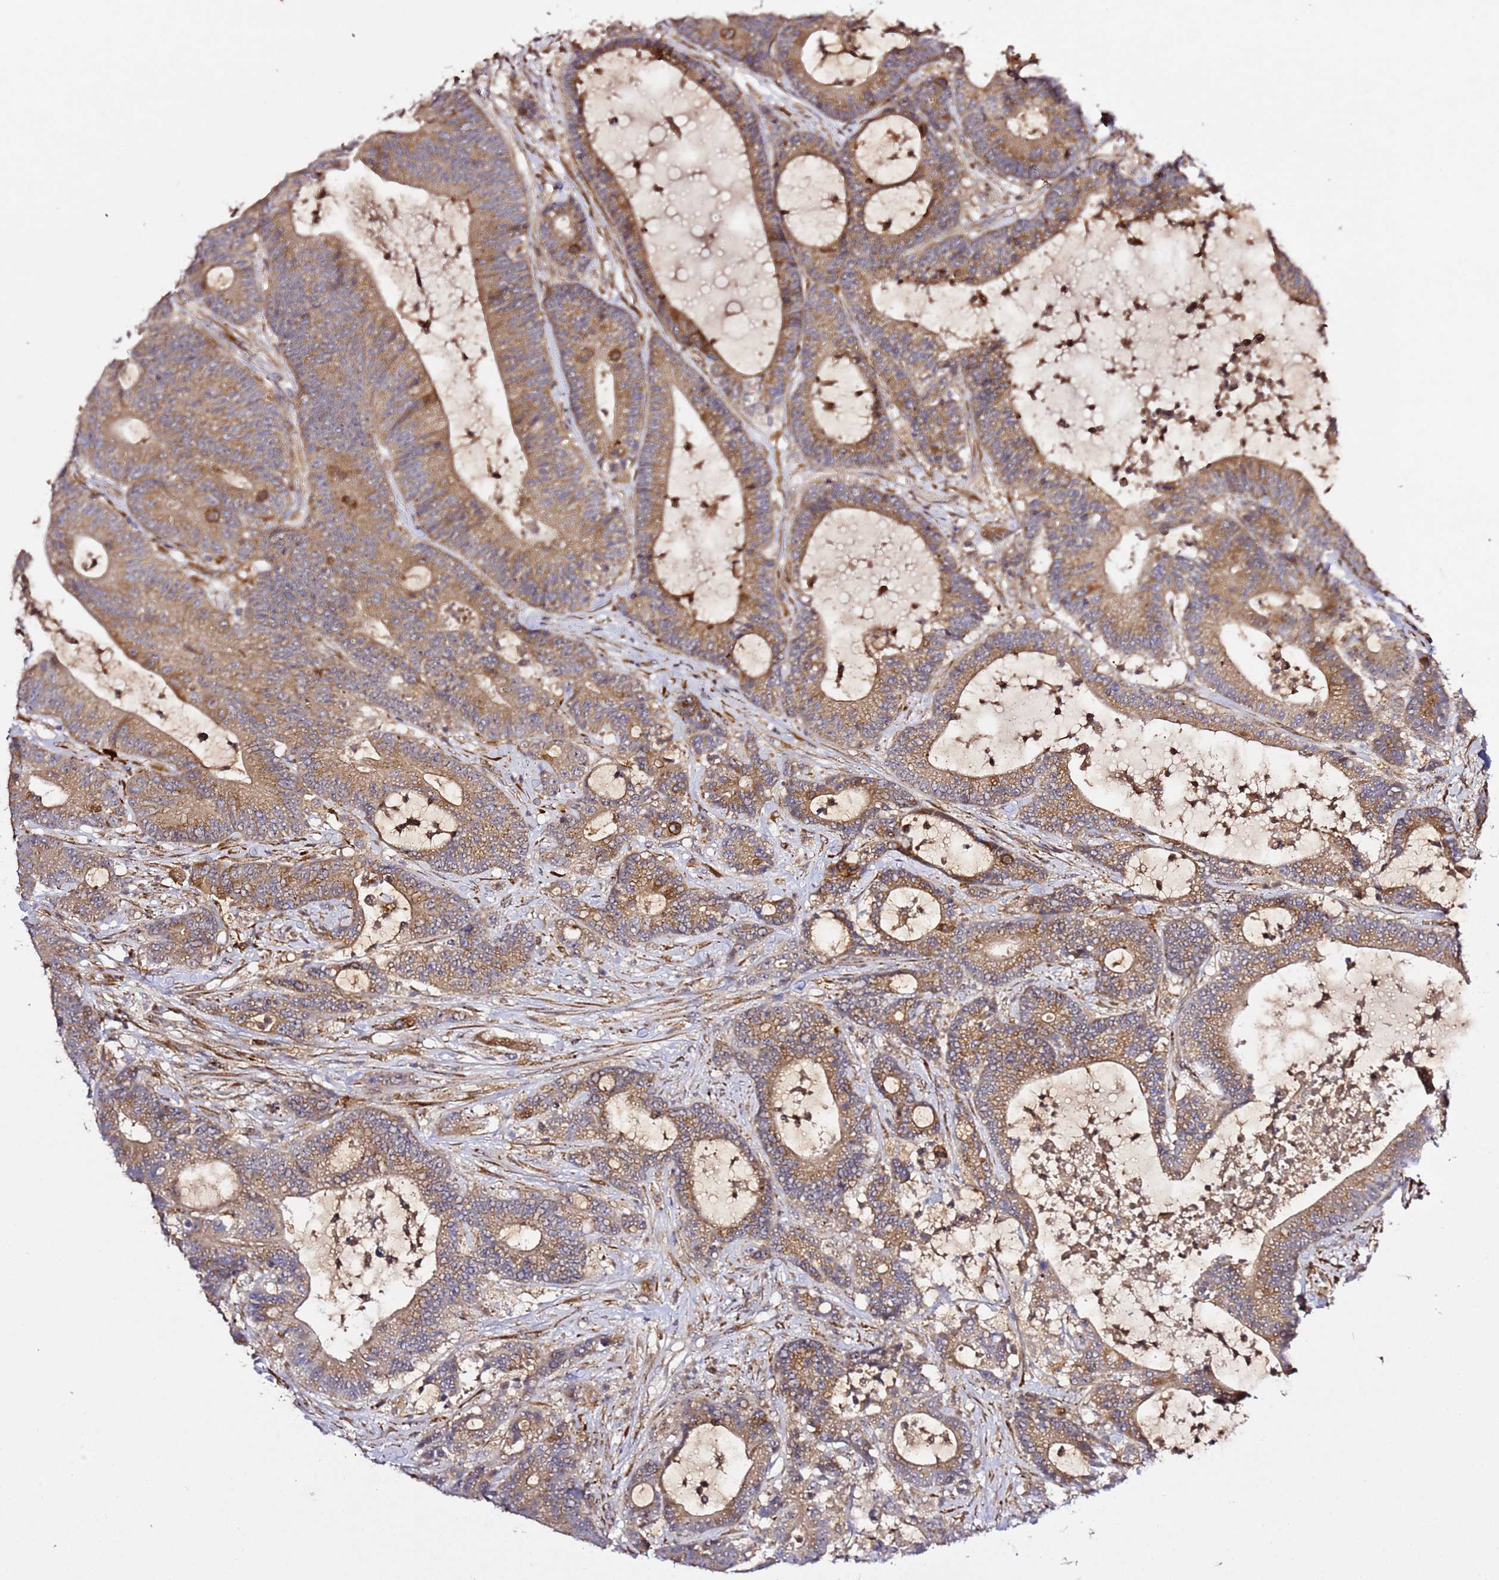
{"staining": {"intensity": "moderate", "quantity": ">75%", "location": "cytoplasmic/membranous"}, "tissue": "colorectal cancer", "cell_type": "Tumor cells", "image_type": "cancer", "snomed": [{"axis": "morphology", "description": "Adenocarcinoma, NOS"}, {"axis": "topography", "description": "Colon"}], "caption": "Protein expression analysis of colorectal cancer (adenocarcinoma) demonstrates moderate cytoplasmic/membranous expression in approximately >75% of tumor cells.", "gene": "PVRIG", "patient": {"sex": "female", "age": 84}}